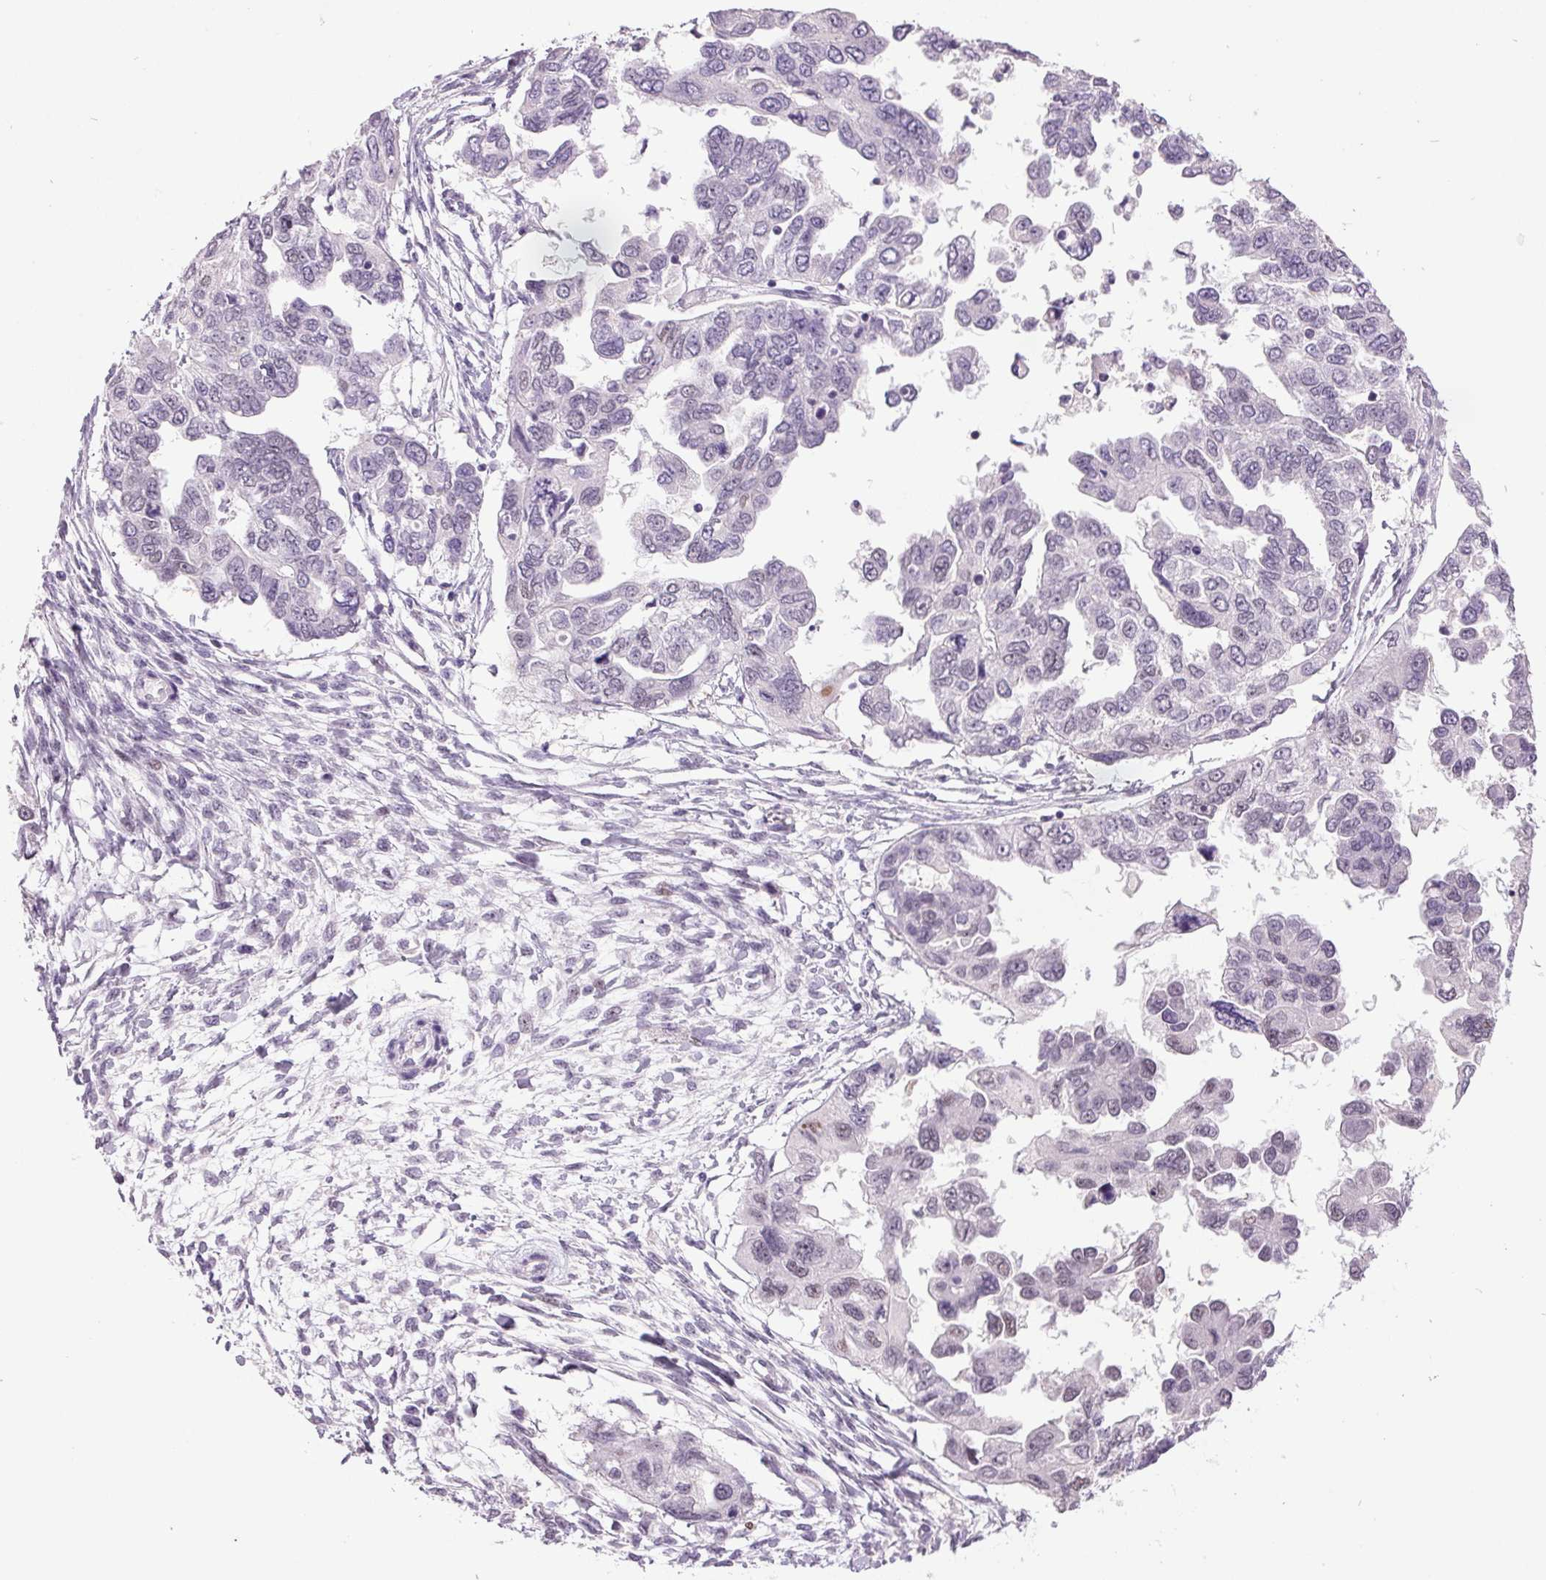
{"staining": {"intensity": "weak", "quantity": "<25%", "location": "nuclear"}, "tissue": "ovarian cancer", "cell_type": "Tumor cells", "image_type": "cancer", "snomed": [{"axis": "morphology", "description": "Cystadenocarcinoma, serous, NOS"}, {"axis": "topography", "description": "Ovary"}], "caption": "This is a micrograph of IHC staining of serous cystadenocarcinoma (ovarian), which shows no expression in tumor cells.", "gene": "C2orf16", "patient": {"sex": "female", "age": 53}}